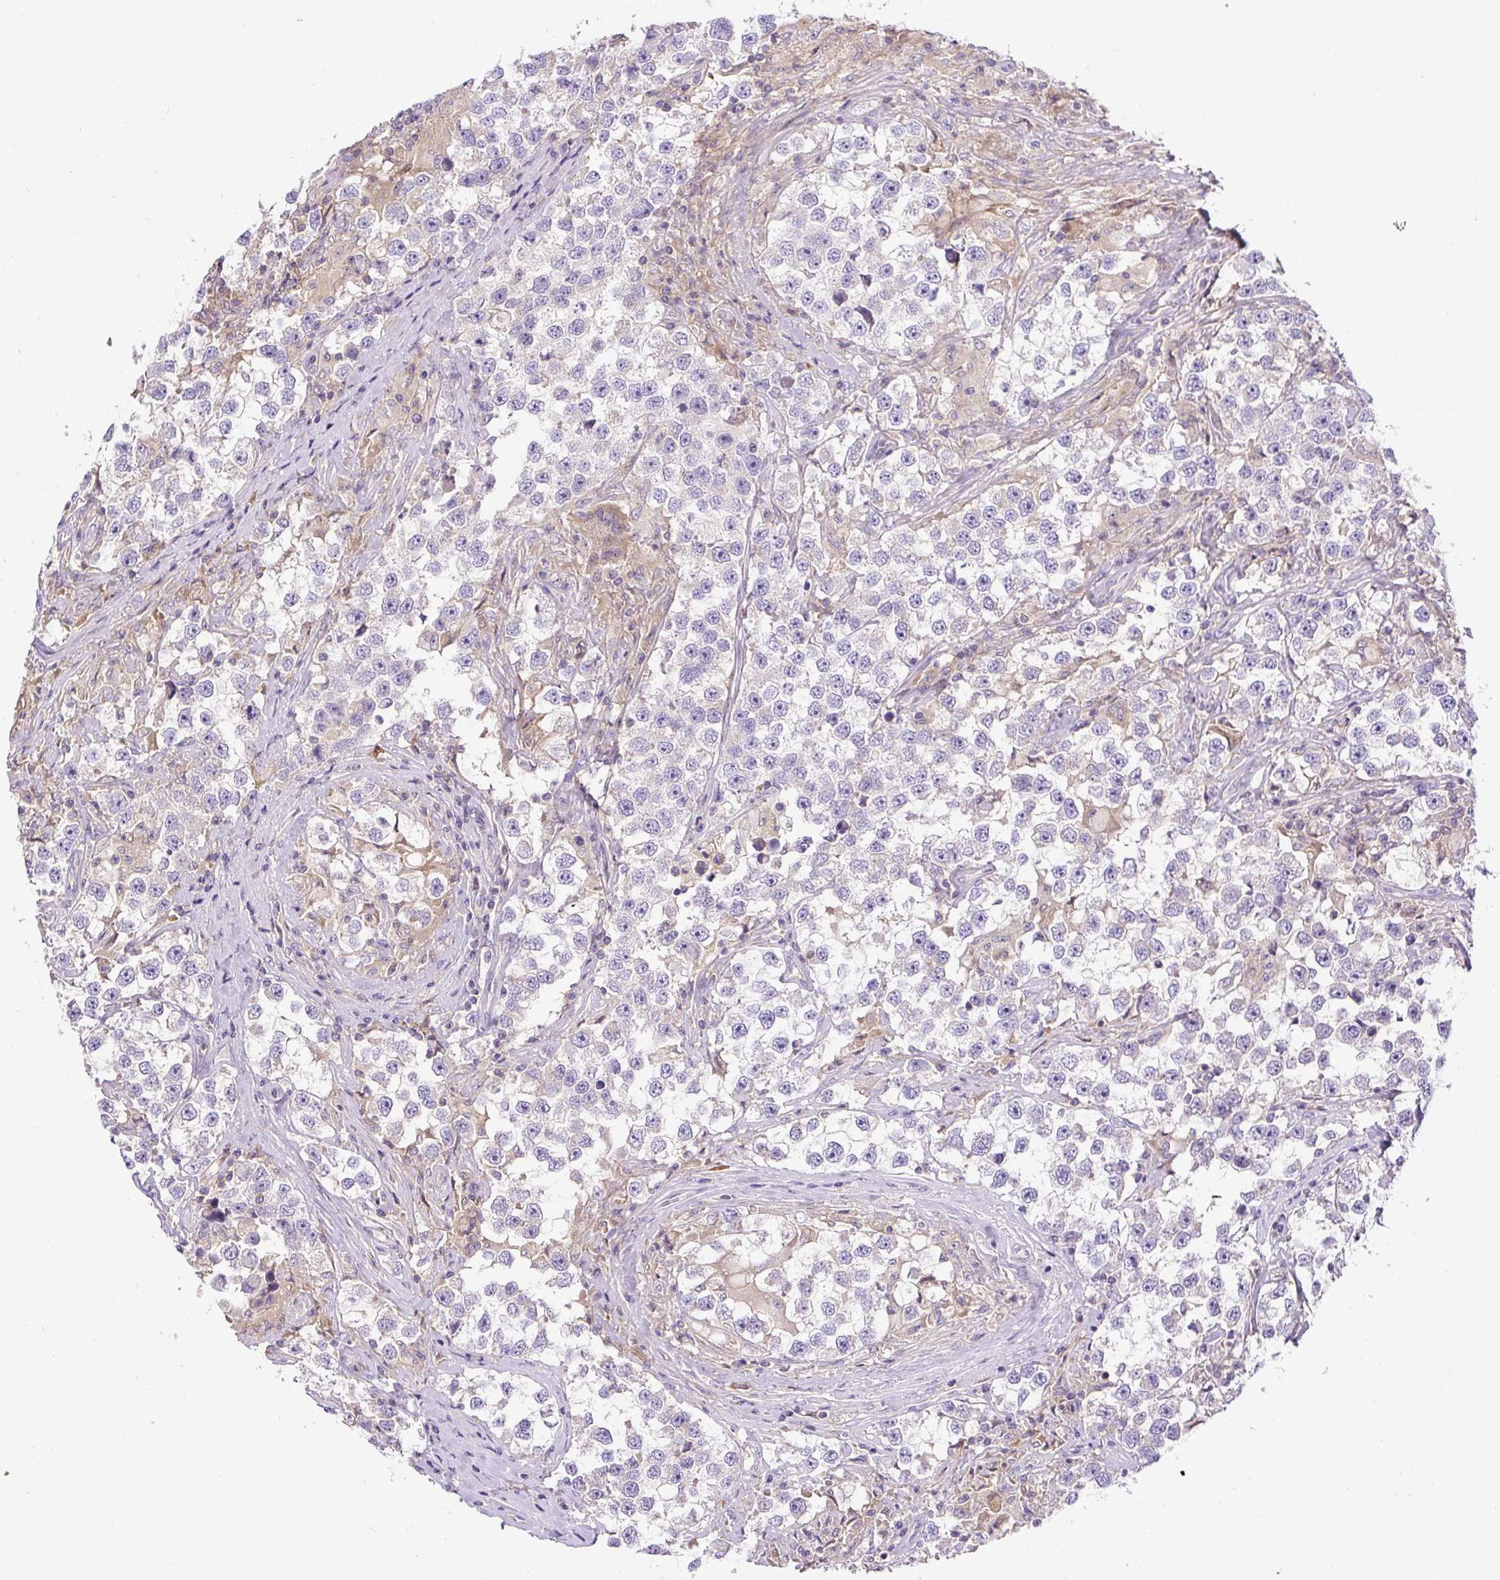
{"staining": {"intensity": "negative", "quantity": "none", "location": "none"}, "tissue": "testis cancer", "cell_type": "Tumor cells", "image_type": "cancer", "snomed": [{"axis": "morphology", "description": "Seminoma, NOS"}, {"axis": "topography", "description": "Testis"}], "caption": "Immunohistochemical staining of testis seminoma exhibits no significant expression in tumor cells.", "gene": "CCDC28A", "patient": {"sex": "male", "age": 46}}